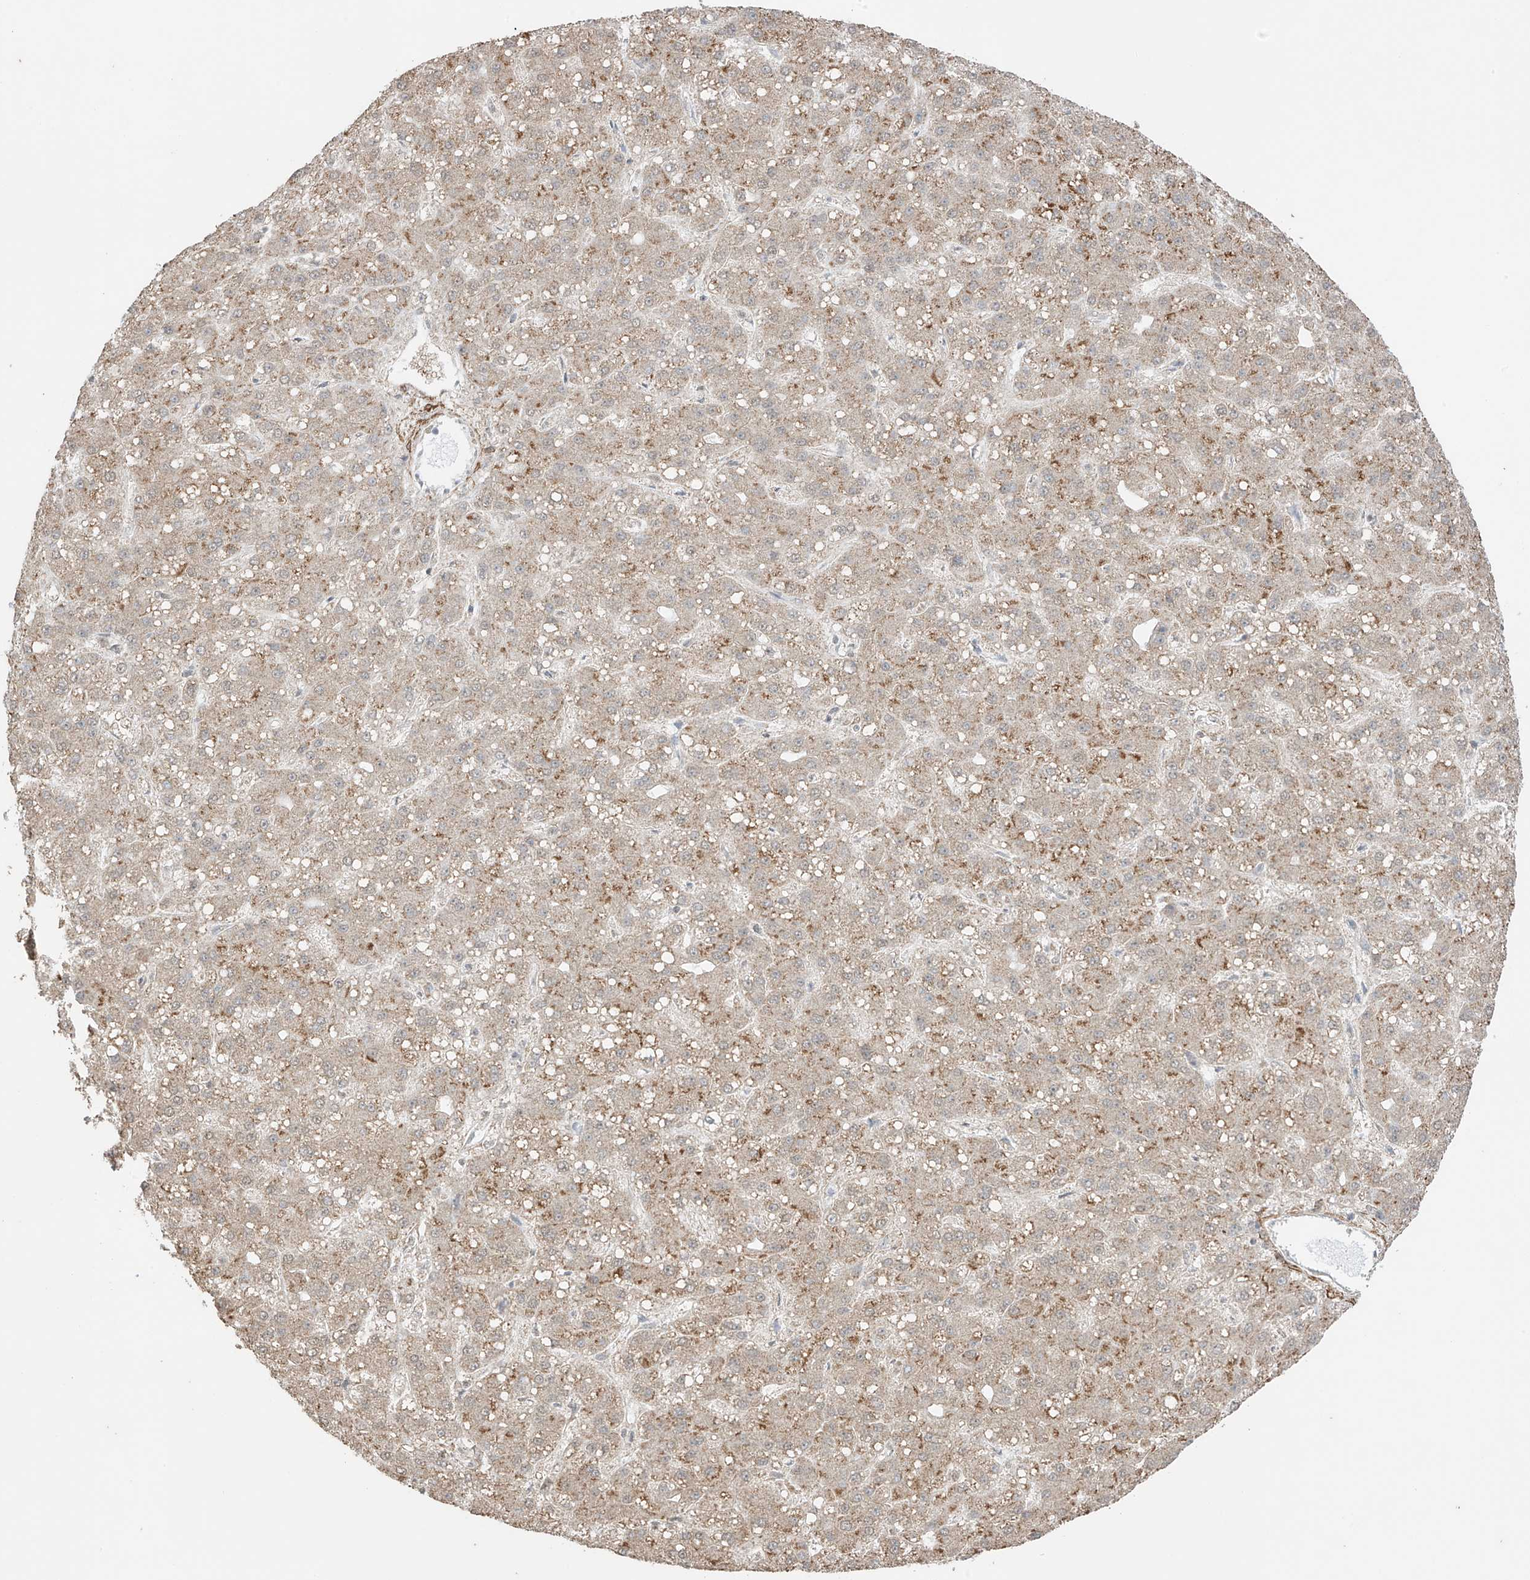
{"staining": {"intensity": "weak", "quantity": "25%-75%", "location": "cytoplasmic/membranous"}, "tissue": "liver cancer", "cell_type": "Tumor cells", "image_type": "cancer", "snomed": [{"axis": "morphology", "description": "Carcinoma, Hepatocellular, NOS"}, {"axis": "topography", "description": "Liver"}], "caption": "About 25%-75% of tumor cells in liver hepatocellular carcinoma exhibit weak cytoplasmic/membranous protein expression as visualized by brown immunohistochemical staining.", "gene": "TTLL5", "patient": {"sex": "male", "age": 67}}